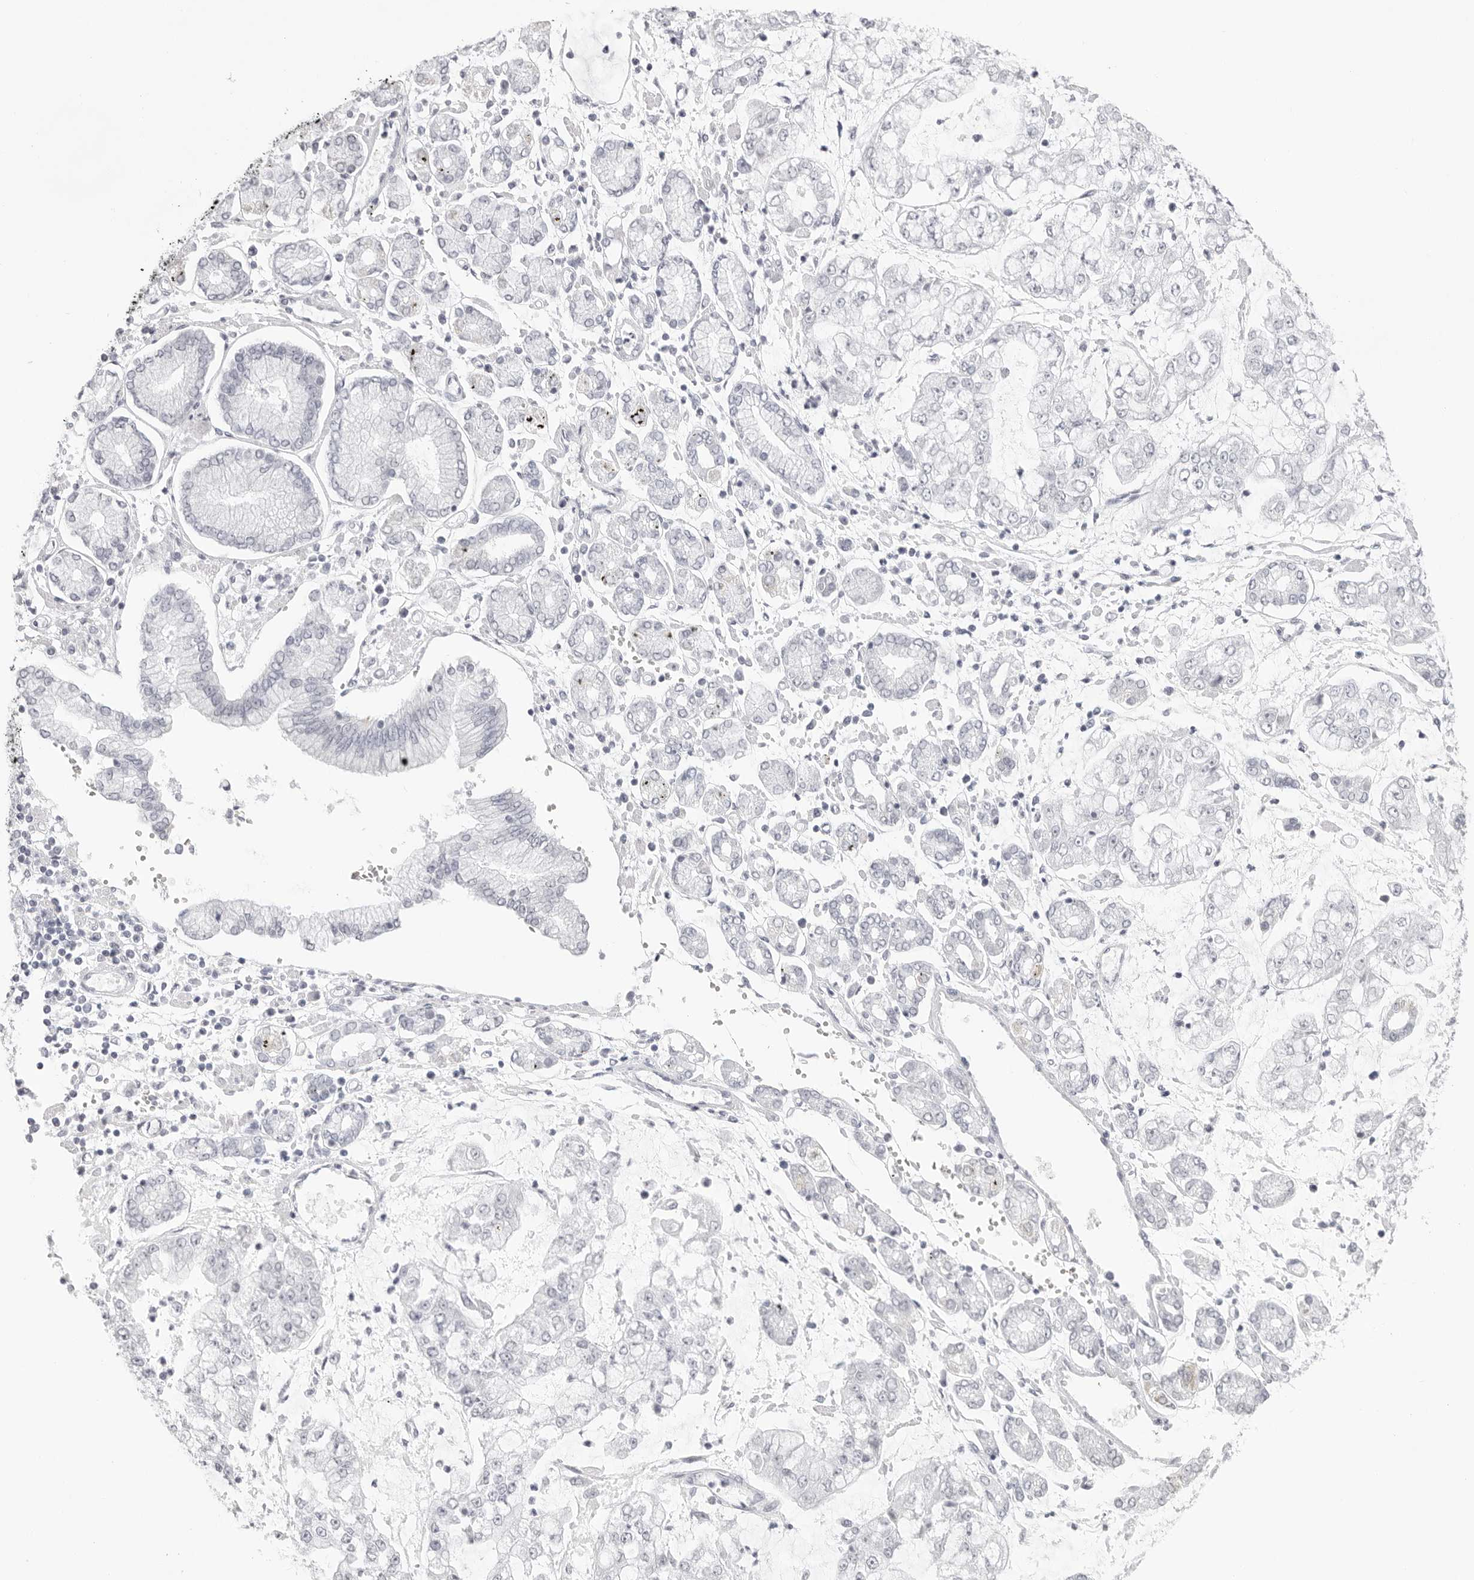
{"staining": {"intensity": "negative", "quantity": "none", "location": "none"}, "tissue": "stomach cancer", "cell_type": "Tumor cells", "image_type": "cancer", "snomed": [{"axis": "morphology", "description": "Adenocarcinoma, NOS"}, {"axis": "topography", "description": "Stomach"}], "caption": "A photomicrograph of stomach adenocarcinoma stained for a protein reveals no brown staining in tumor cells.", "gene": "KLK12", "patient": {"sex": "male", "age": 76}}